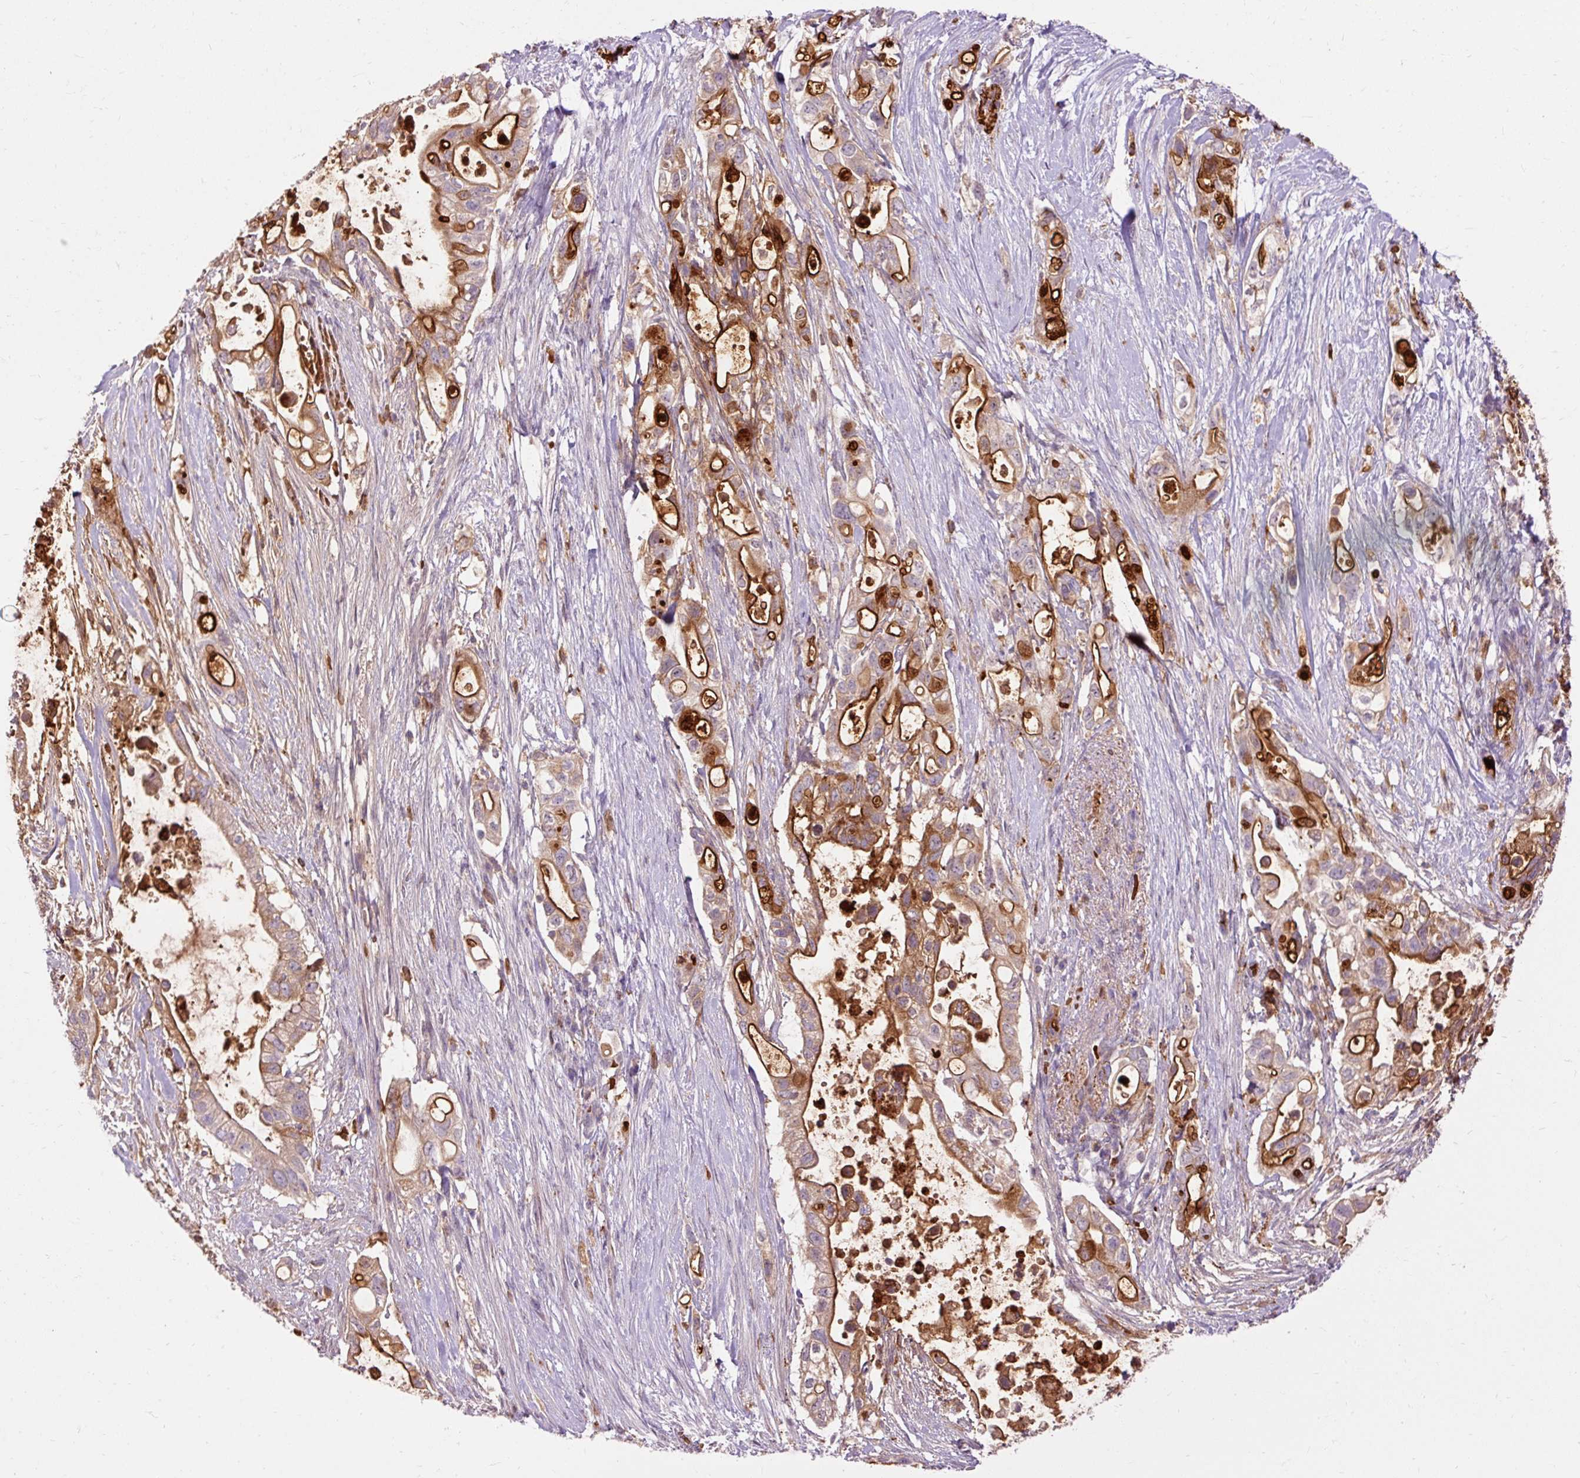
{"staining": {"intensity": "strong", "quantity": "25%-75%", "location": "cytoplasmic/membranous"}, "tissue": "pancreatic cancer", "cell_type": "Tumor cells", "image_type": "cancer", "snomed": [{"axis": "morphology", "description": "Adenocarcinoma, NOS"}, {"axis": "topography", "description": "Pancreas"}], "caption": "Approximately 25%-75% of tumor cells in human pancreatic cancer exhibit strong cytoplasmic/membranous protein staining as visualized by brown immunohistochemical staining.", "gene": "CEBPZ", "patient": {"sex": "female", "age": 72}}